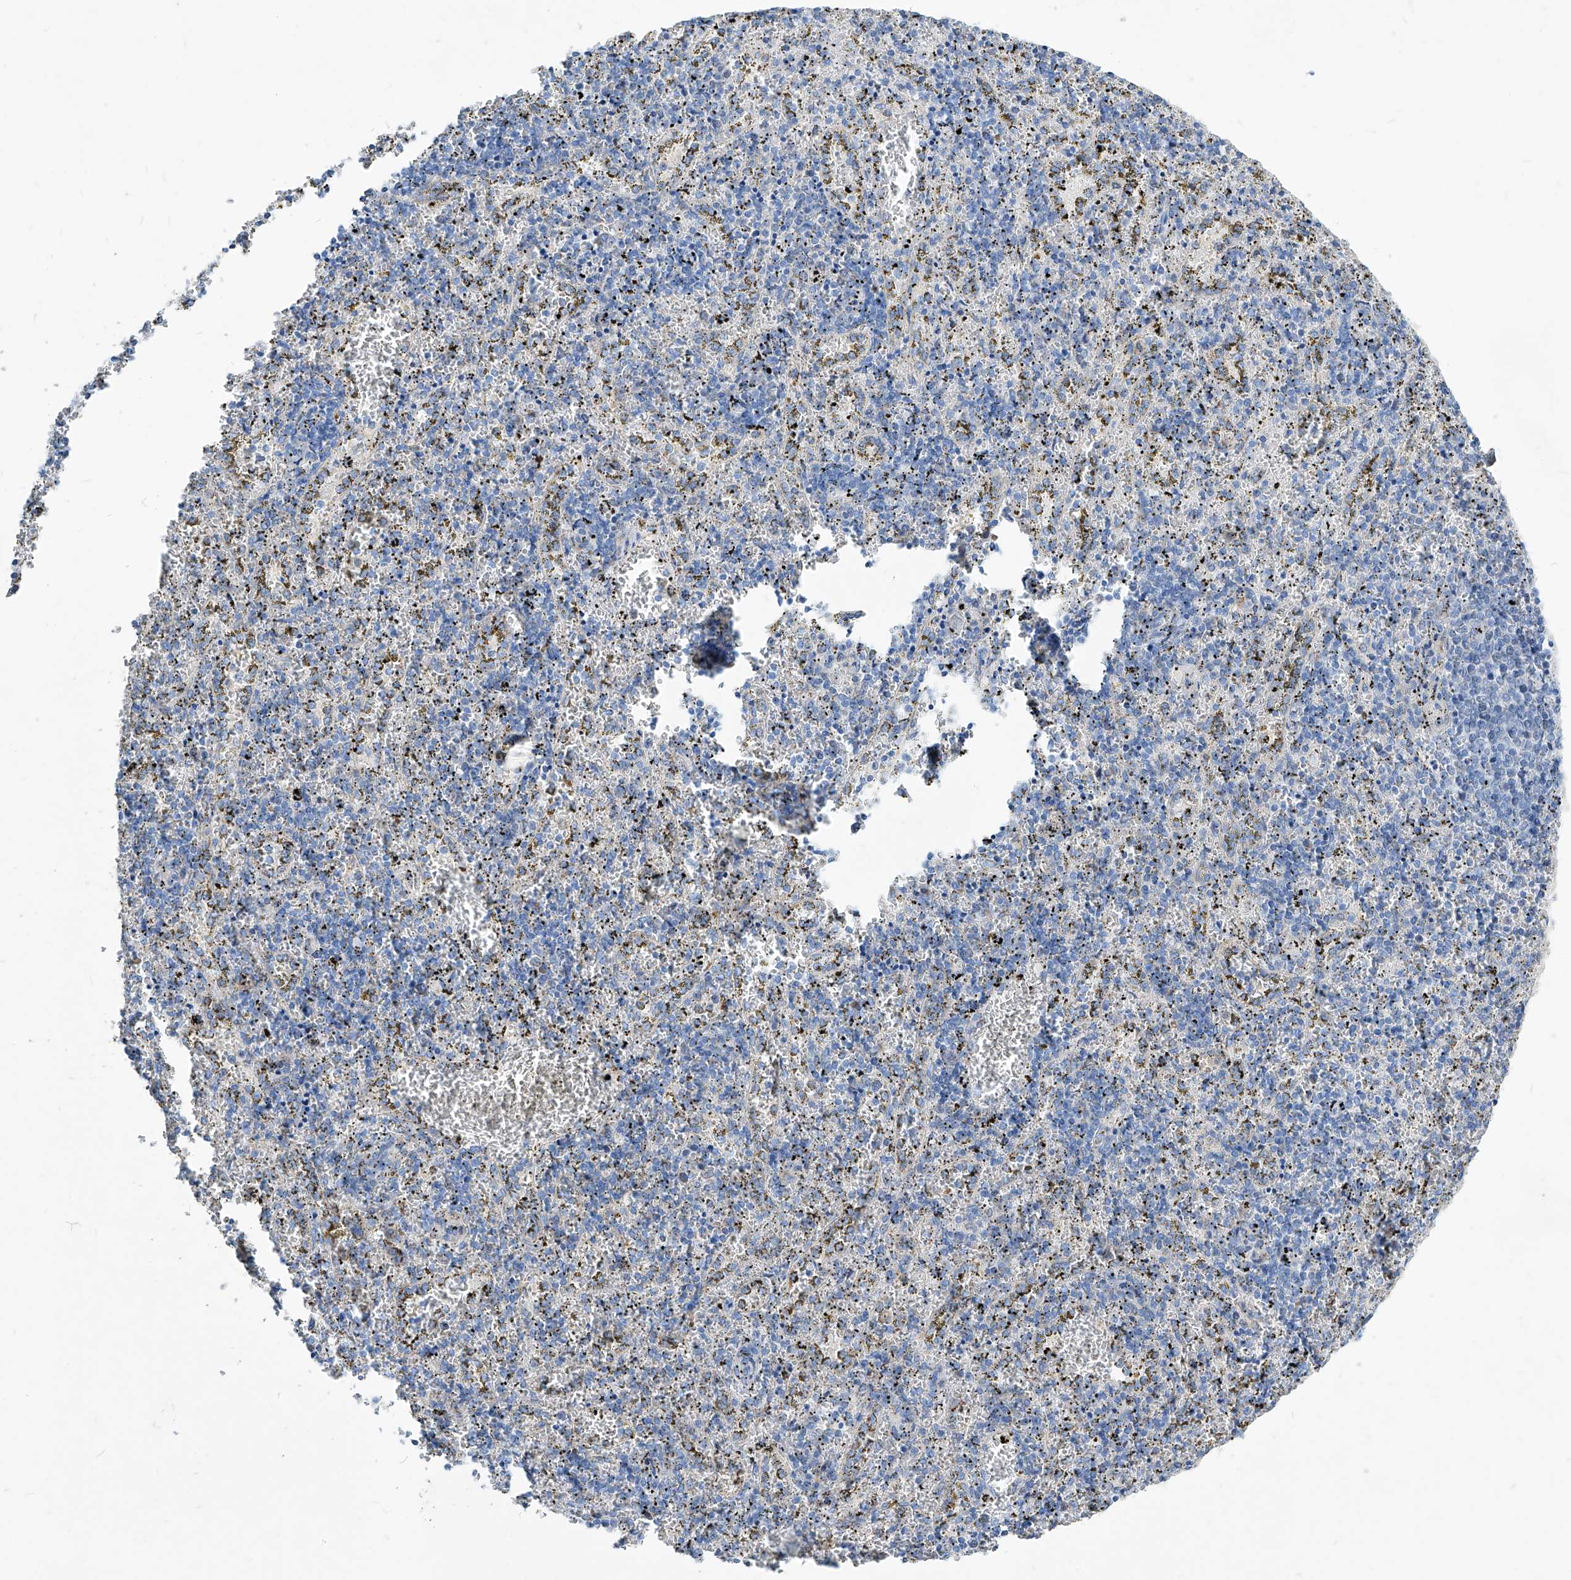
{"staining": {"intensity": "negative", "quantity": "none", "location": "none"}, "tissue": "spleen", "cell_type": "Cells in red pulp", "image_type": "normal", "snomed": [{"axis": "morphology", "description": "Normal tissue, NOS"}, {"axis": "topography", "description": "Spleen"}], "caption": "DAB immunohistochemical staining of benign human spleen reveals no significant staining in cells in red pulp. (DAB (3,3'-diaminobenzidine) immunohistochemistry (IHC) with hematoxylin counter stain).", "gene": "AGPS", "patient": {"sex": "male", "age": 11}}